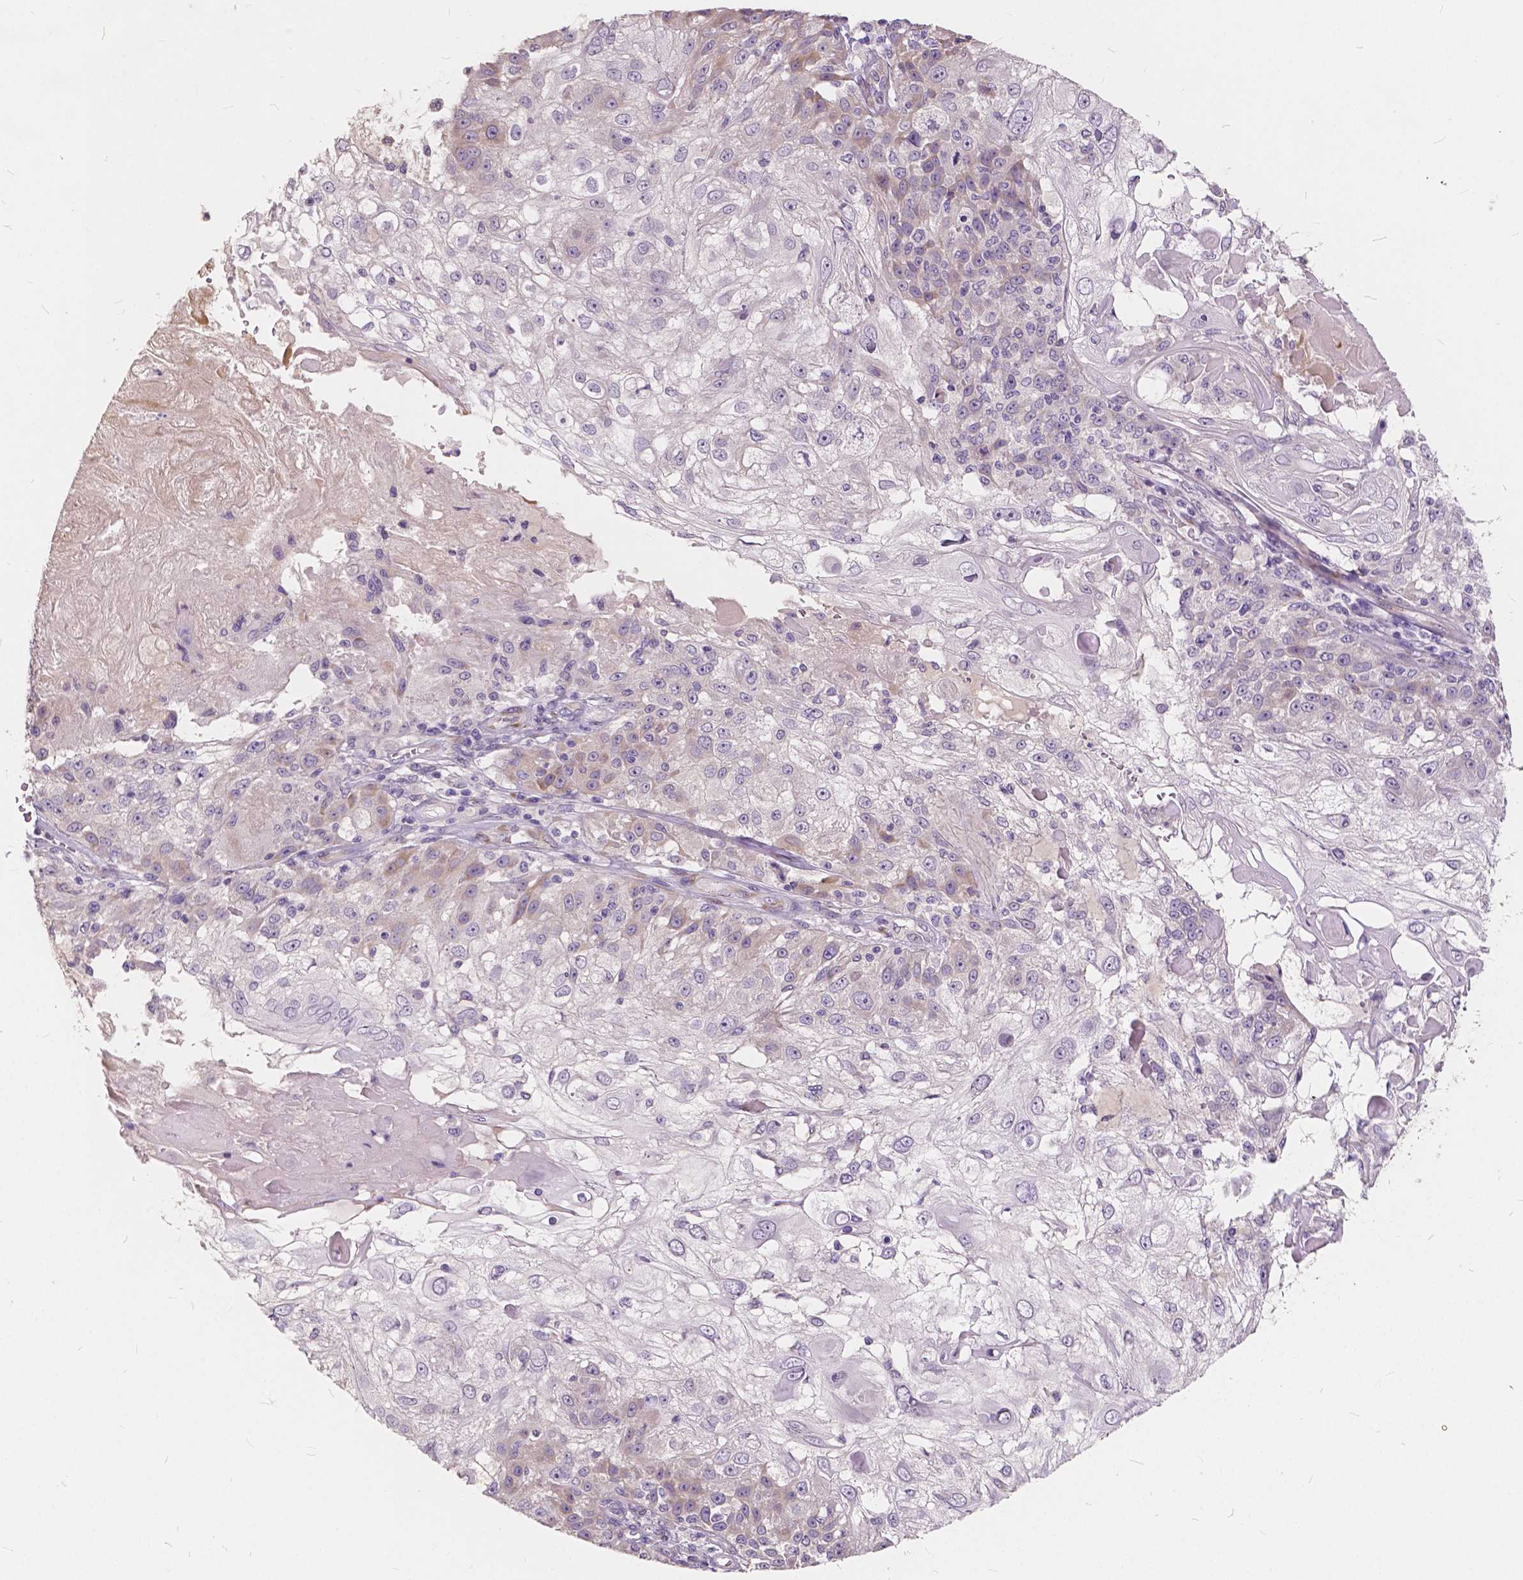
{"staining": {"intensity": "weak", "quantity": "<25%", "location": "cytoplasmic/membranous"}, "tissue": "skin cancer", "cell_type": "Tumor cells", "image_type": "cancer", "snomed": [{"axis": "morphology", "description": "Normal tissue, NOS"}, {"axis": "morphology", "description": "Squamous cell carcinoma, NOS"}, {"axis": "topography", "description": "Skin"}], "caption": "Squamous cell carcinoma (skin) stained for a protein using IHC displays no staining tumor cells.", "gene": "SLC7A8", "patient": {"sex": "female", "age": 83}}